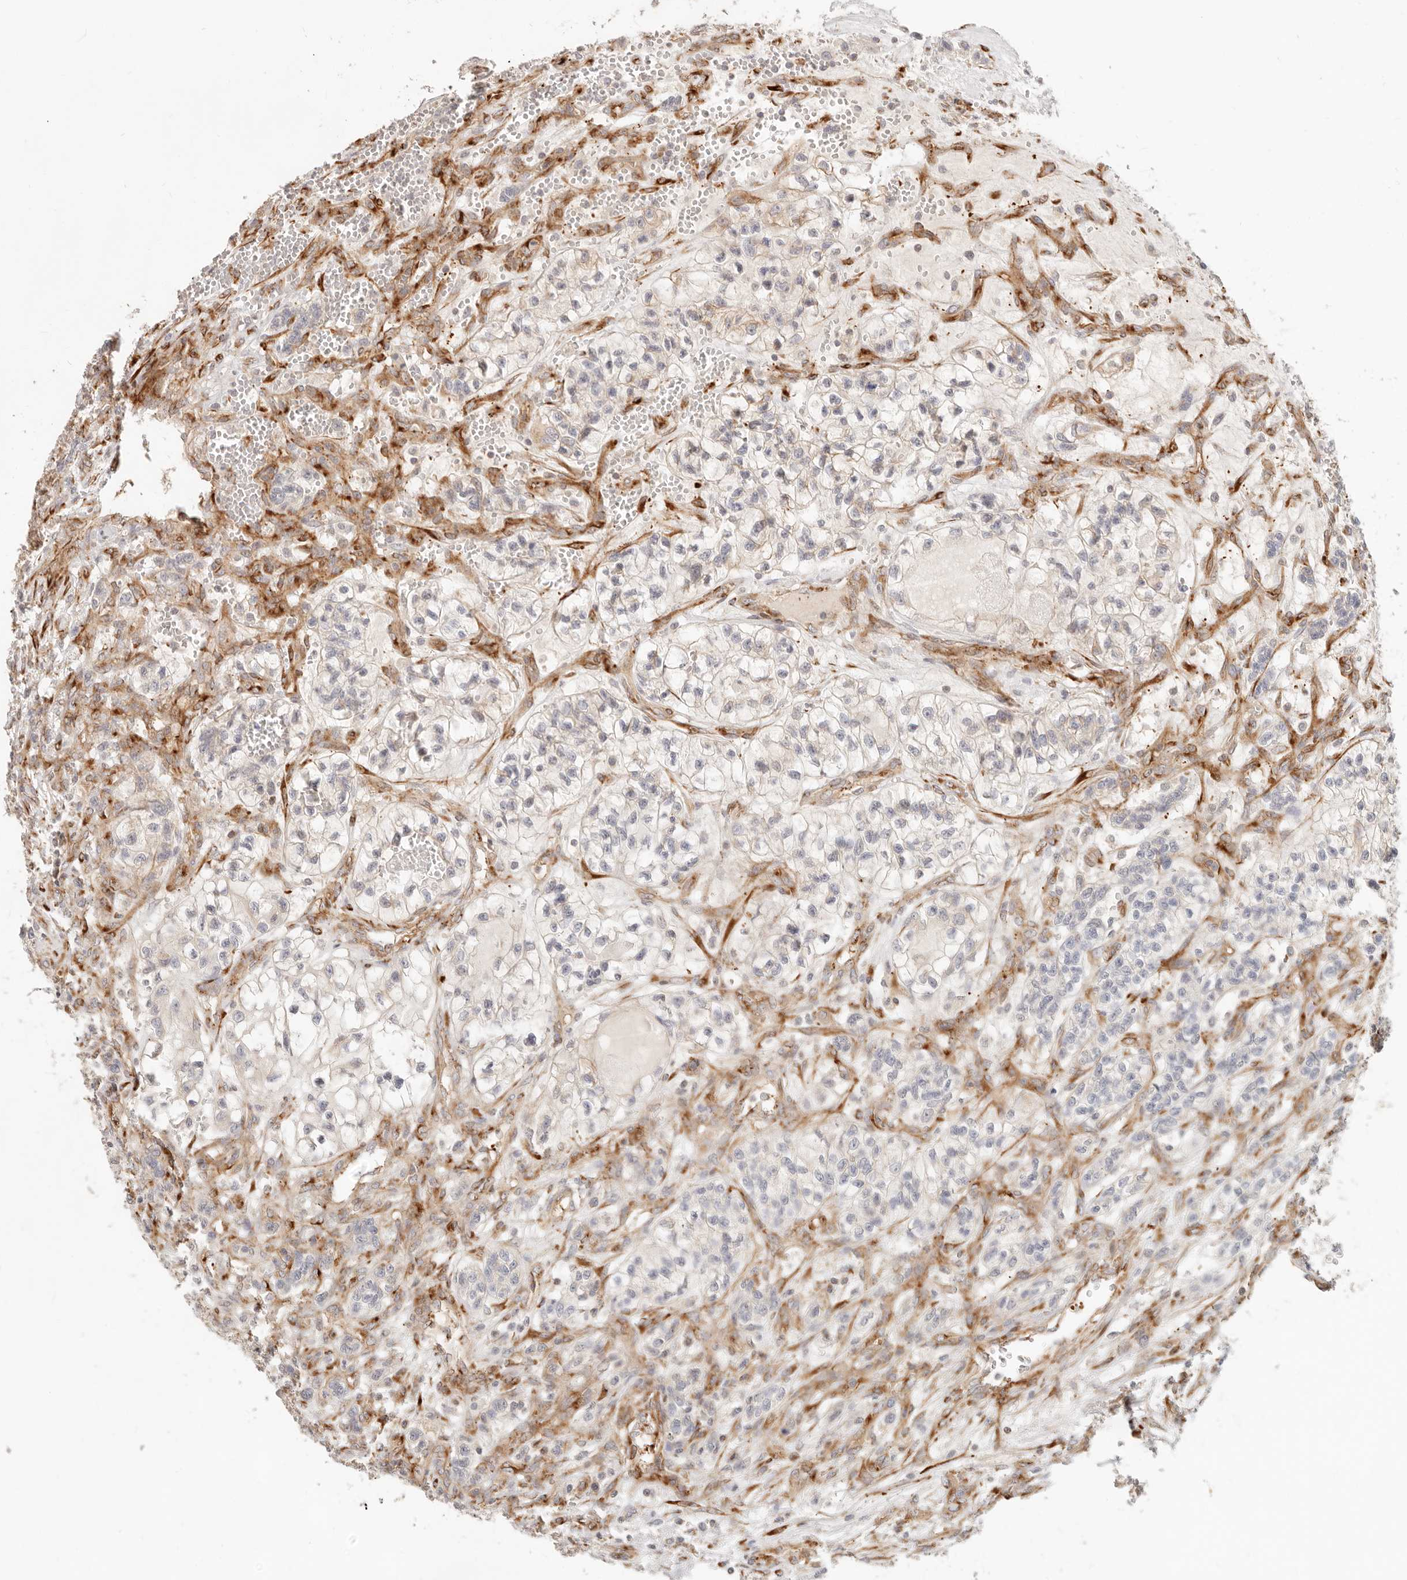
{"staining": {"intensity": "negative", "quantity": "none", "location": "none"}, "tissue": "renal cancer", "cell_type": "Tumor cells", "image_type": "cancer", "snomed": [{"axis": "morphology", "description": "Adenocarcinoma, NOS"}, {"axis": "topography", "description": "Kidney"}], "caption": "Renal cancer was stained to show a protein in brown. There is no significant staining in tumor cells.", "gene": "SASS6", "patient": {"sex": "female", "age": 57}}